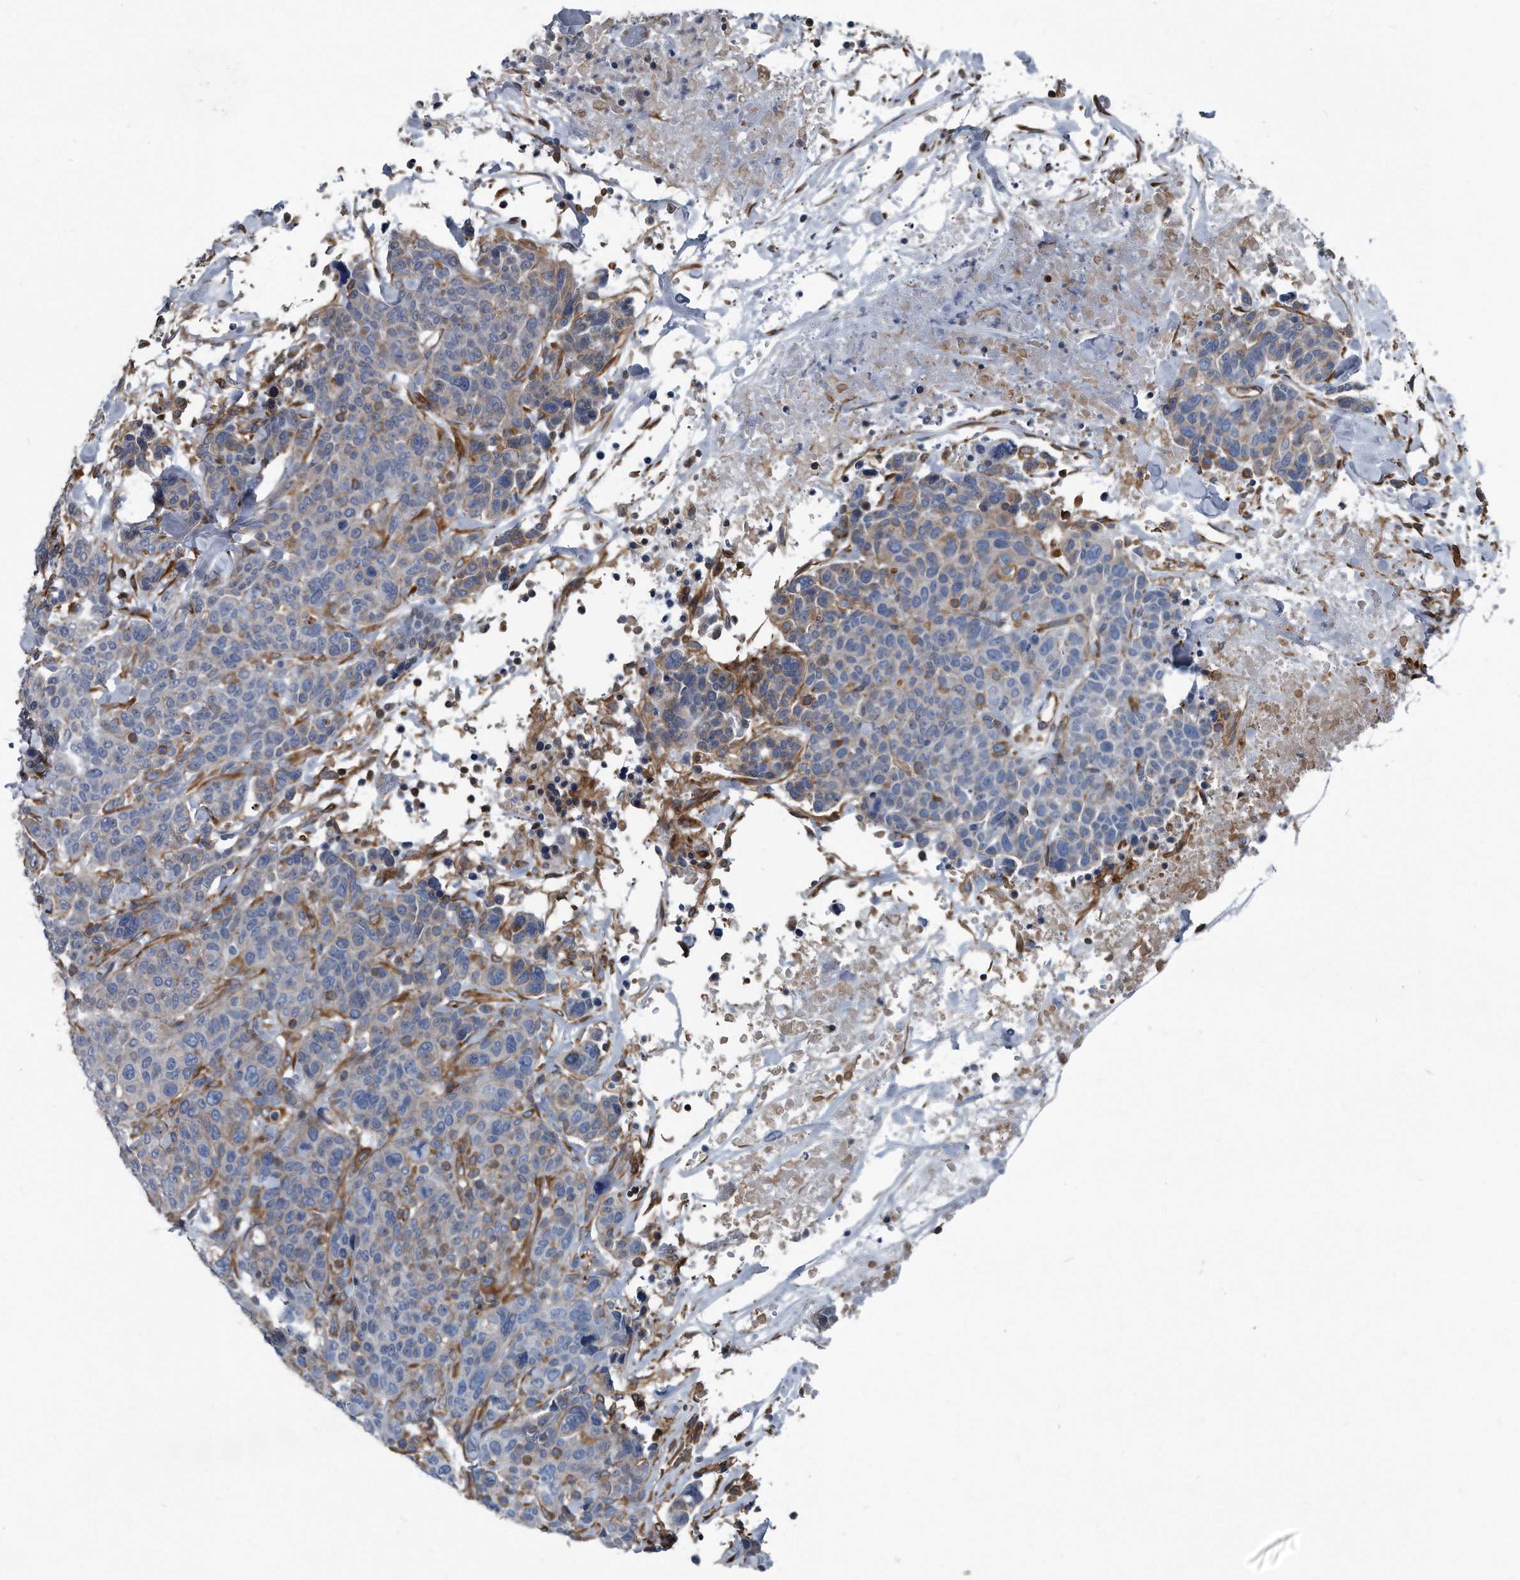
{"staining": {"intensity": "negative", "quantity": "none", "location": "none"}, "tissue": "breast cancer", "cell_type": "Tumor cells", "image_type": "cancer", "snomed": [{"axis": "morphology", "description": "Duct carcinoma"}, {"axis": "topography", "description": "Breast"}], "caption": "This is an IHC histopathology image of breast cancer. There is no expression in tumor cells.", "gene": "PLEC", "patient": {"sex": "female", "age": 37}}